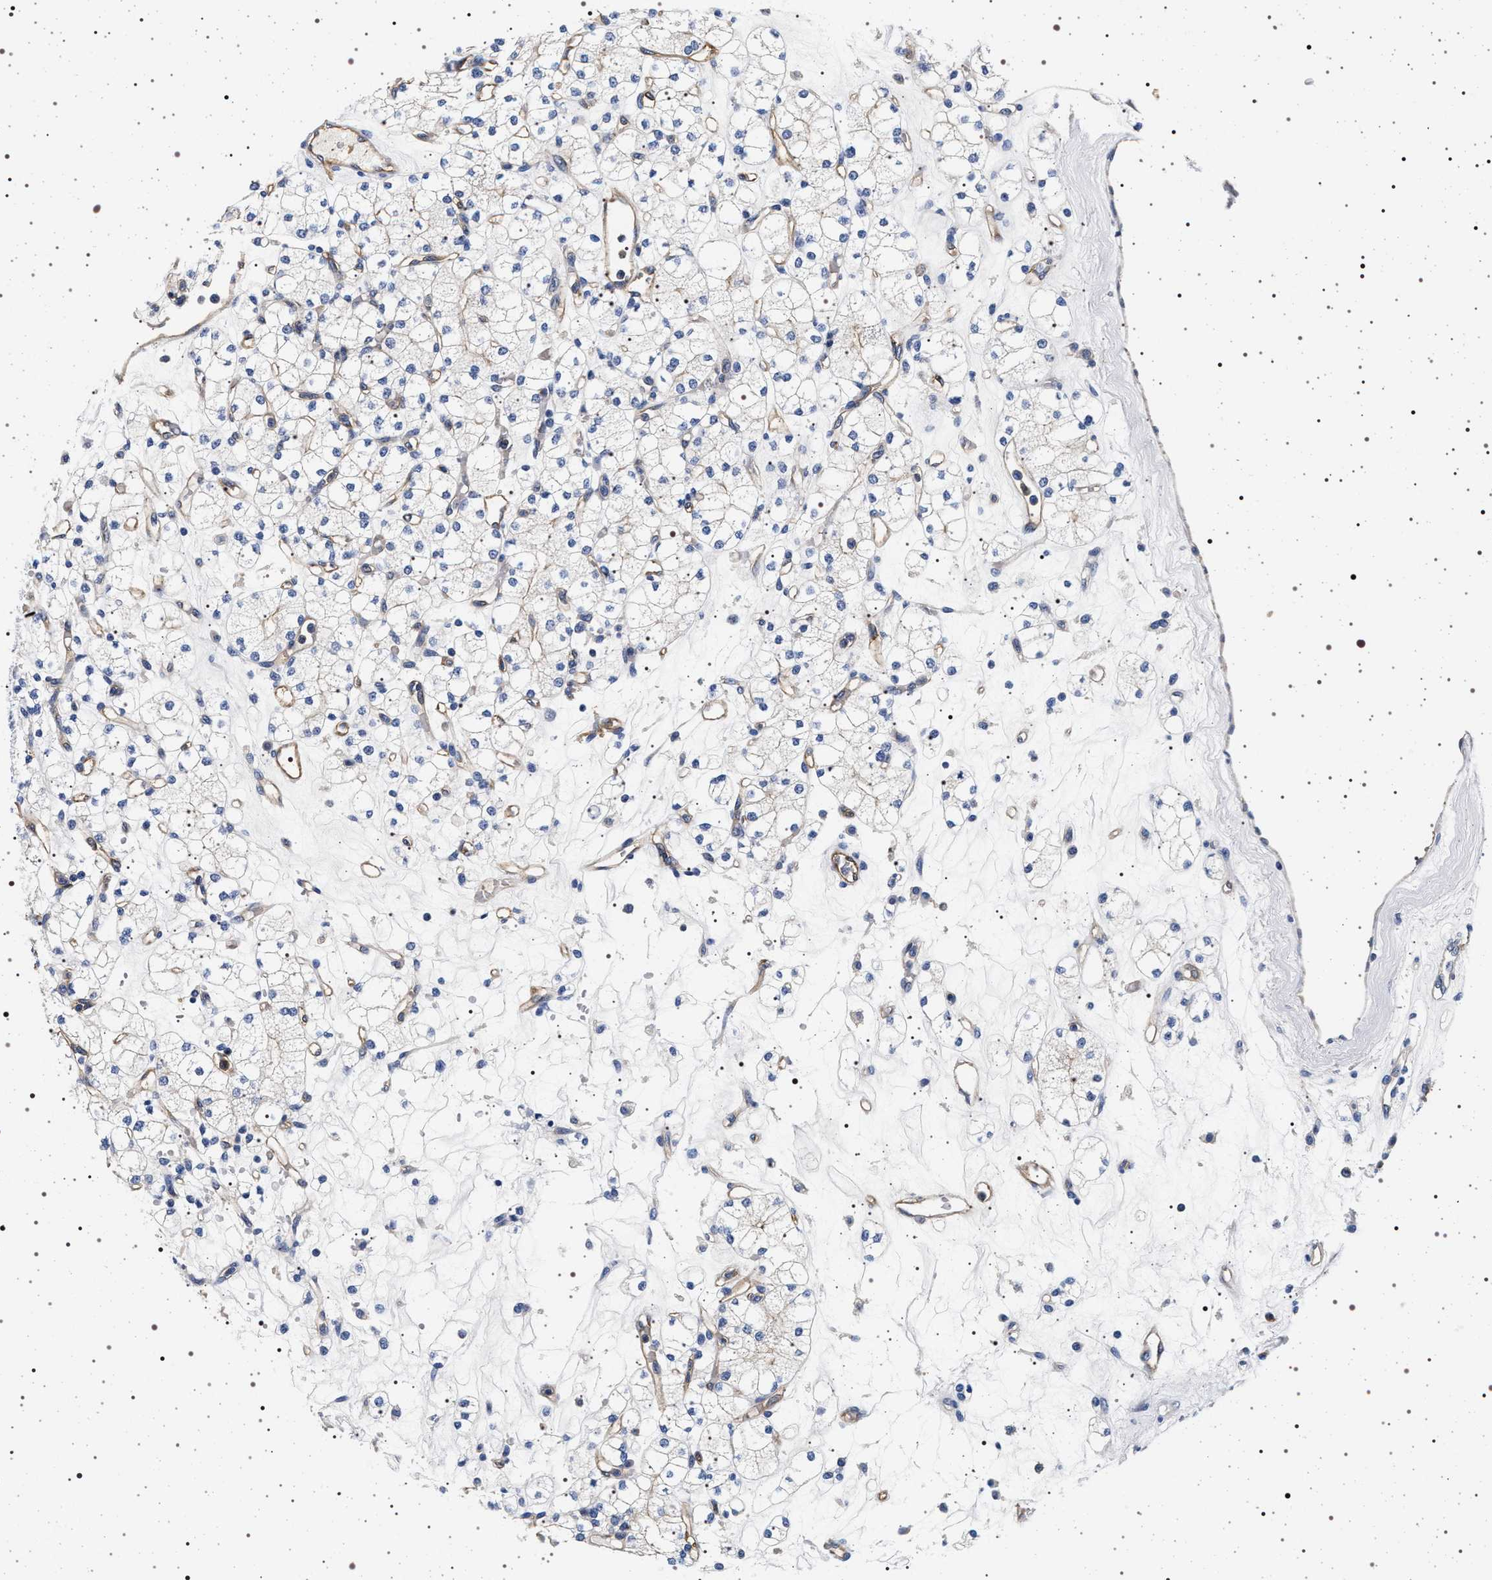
{"staining": {"intensity": "negative", "quantity": "none", "location": "none"}, "tissue": "renal cancer", "cell_type": "Tumor cells", "image_type": "cancer", "snomed": [{"axis": "morphology", "description": "Adenocarcinoma, NOS"}, {"axis": "topography", "description": "Kidney"}], "caption": "This is a histopathology image of immunohistochemistry staining of renal adenocarcinoma, which shows no staining in tumor cells.", "gene": "HSD17B1", "patient": {"sex": "male", "age": 77}}